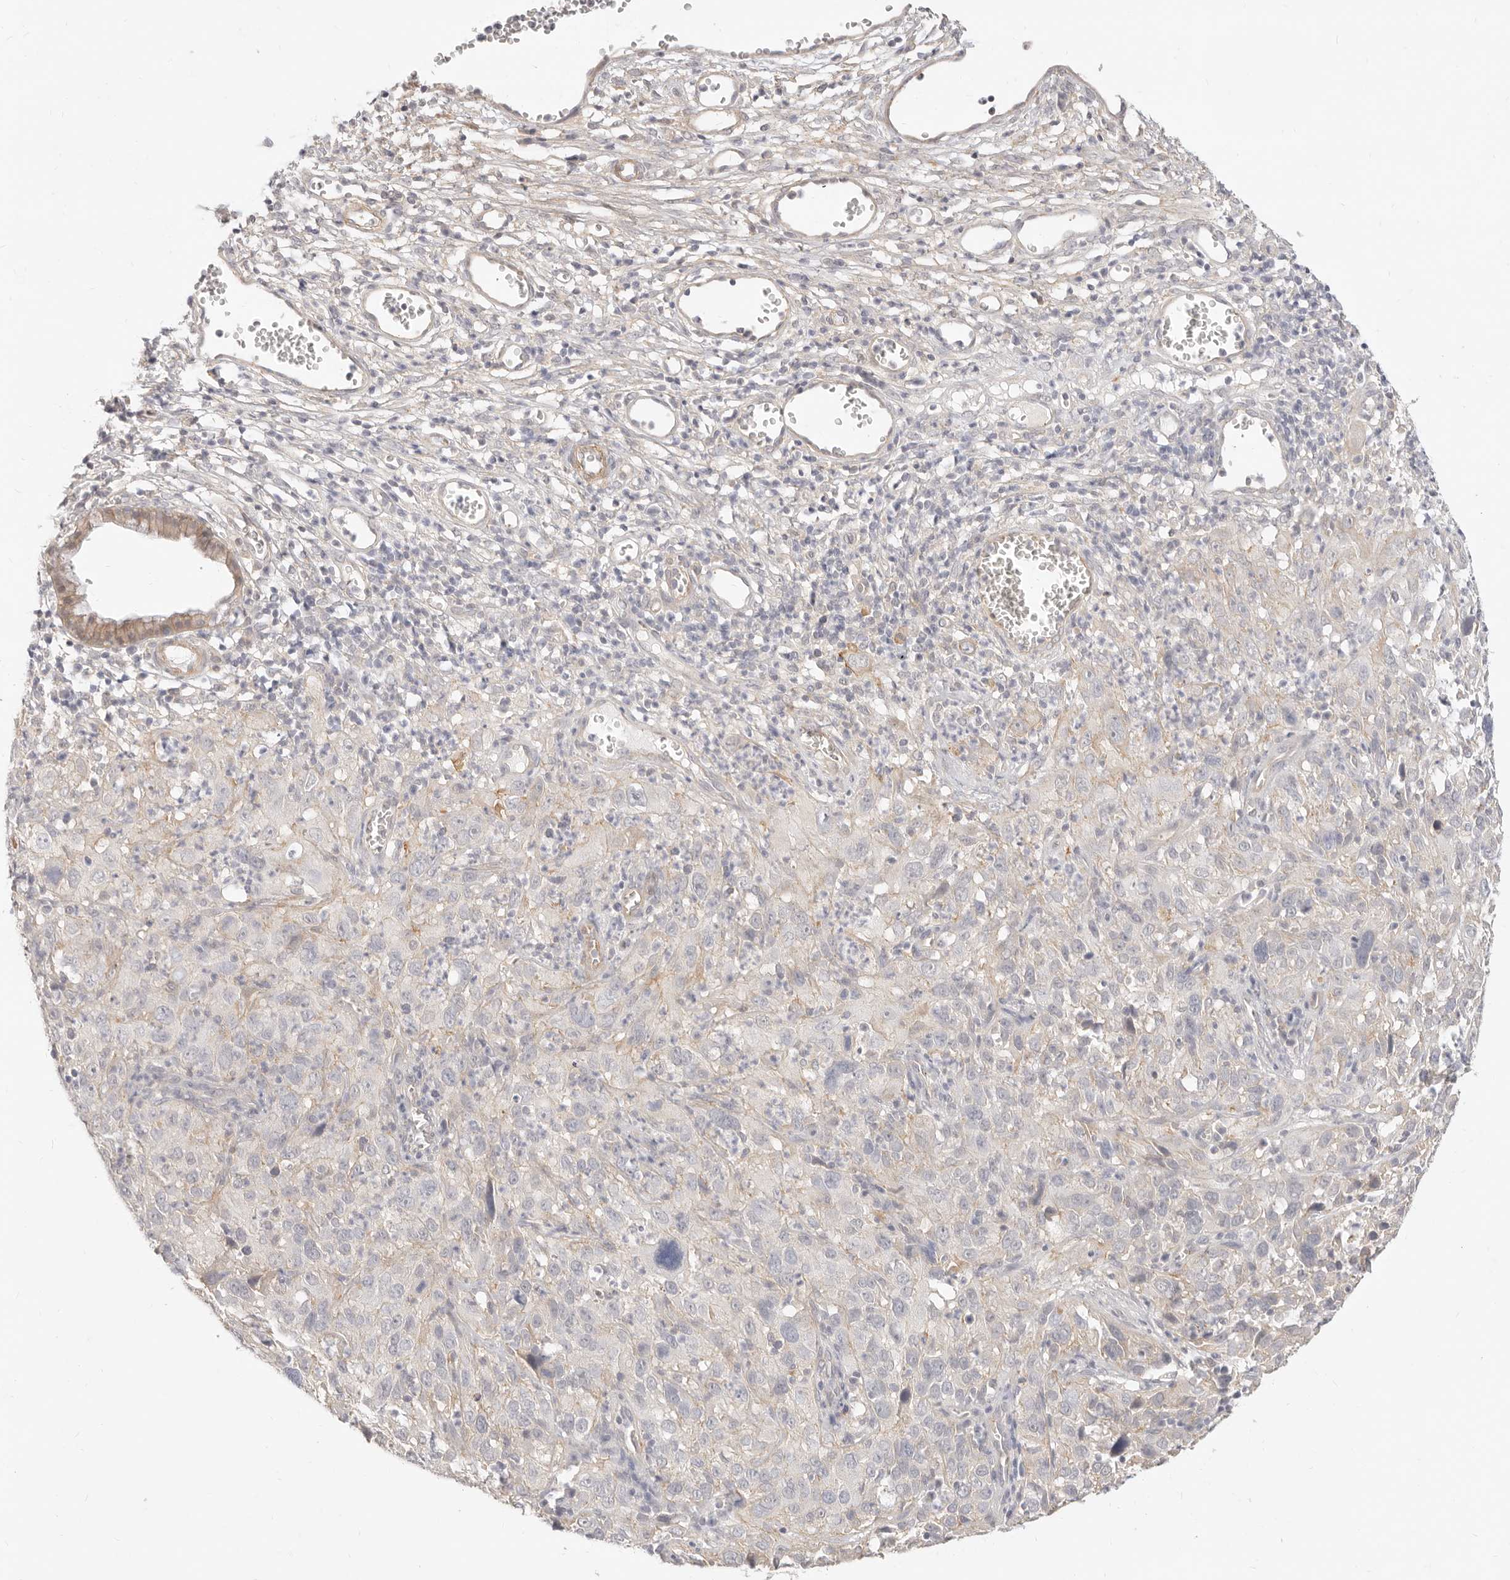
{"staining": {"intensity": "moderate", "quantity": "<25%", "location": "cytoplasmic/membranous"}, "tissue": "cervical cancer", "cell_type": "Tumor cells", "image_type": "cancer", "snomed": [{"axis": "morphology", "description": "Squamous cell carcinoma, NOS"}, {"axis": "topography", "description": "Cervix"}], "caption": "A photomicrograph of cervical squamous cell carcinoma stained for a protein shows moderate cytoplasmic/membranous brown staining in tumor cells.", "gene": "UBXN10", "patient": {"sex": "female", "age": 32}}